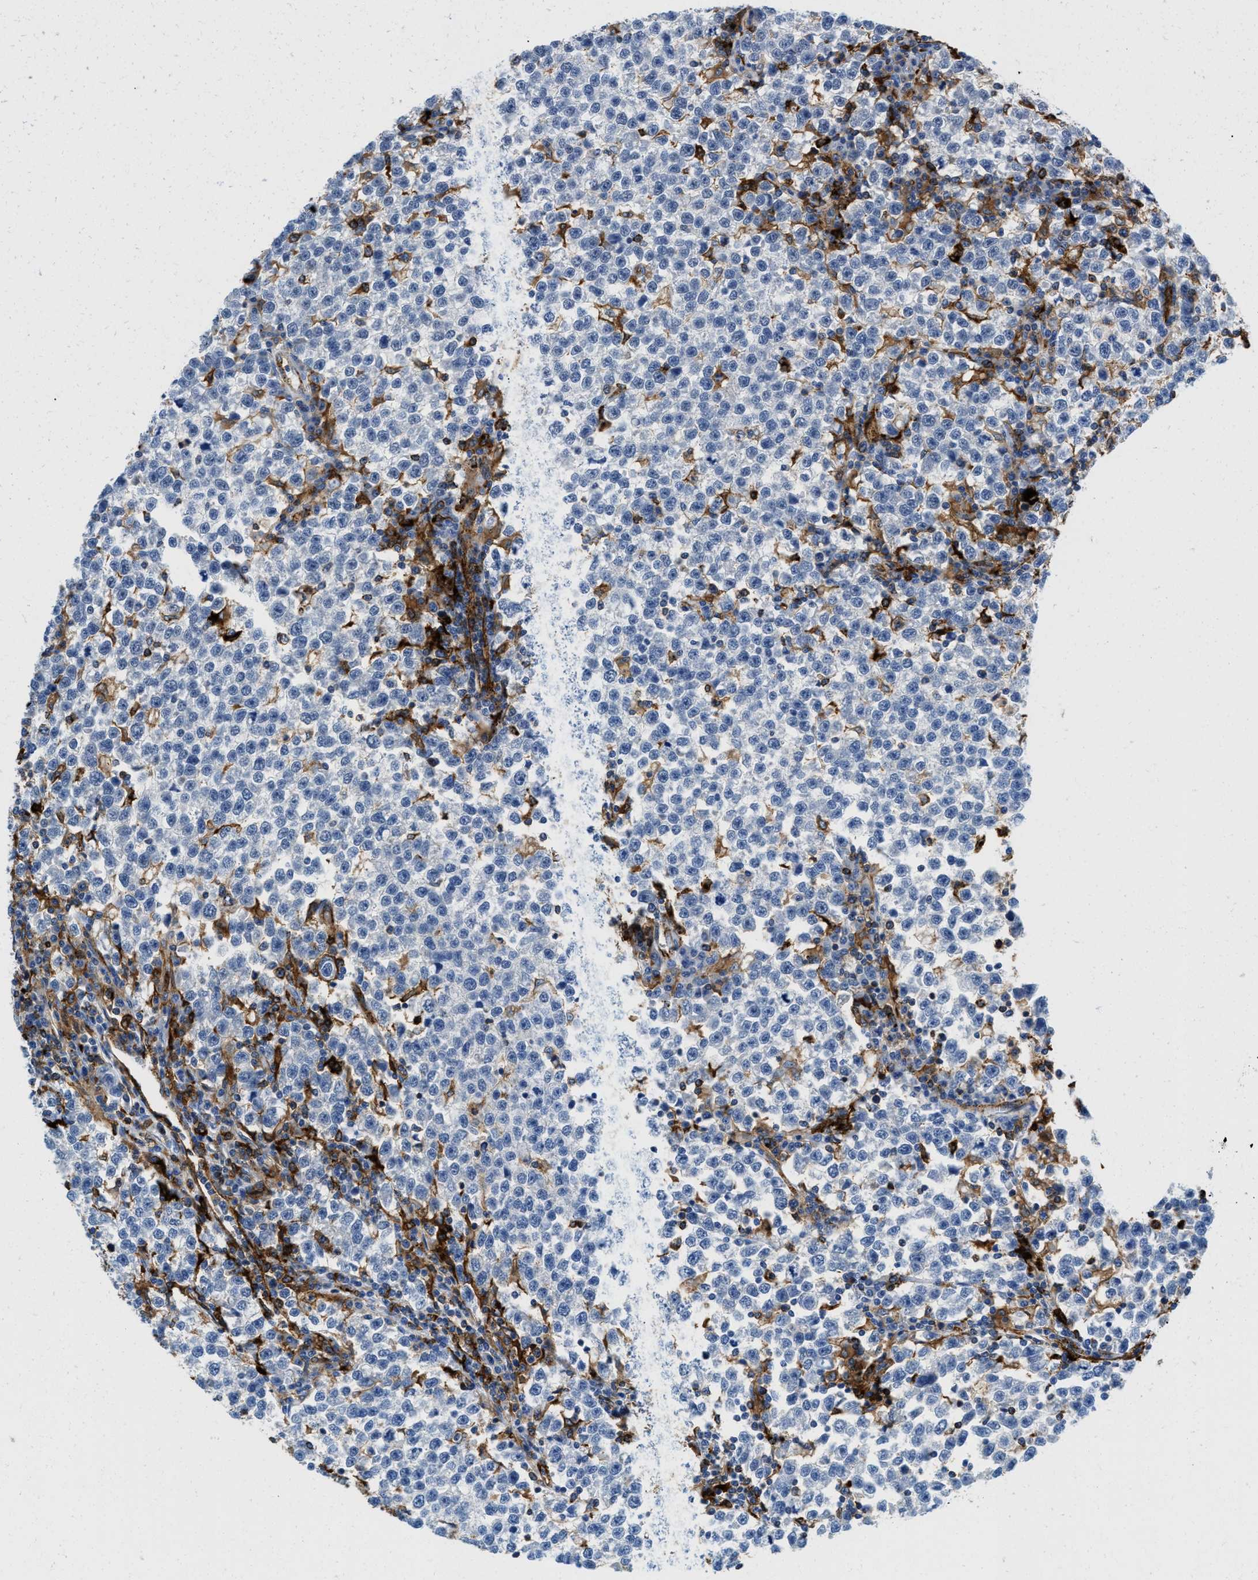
{"staining": {"intensity": "negative", "quantity": "none", "location": "none"}, "tissue": "testis cancer", "cell_type": "Tumor cells", "image_type": "cancer", "snomed": [{"axis": "morphology", "description": "Normal tissue, NOS"}, {"axis": "morphology", "description": "Seminoma, NOS"}, {"axis": "topography", "description": "Testis"}], "caption": "Immunohistochemical staining of human testis cancer exhibits no significant expression in tumor cells. The staining is performed using DAB brown chromogen with nuclei counter-stained in using hematoxylin.", "gene": "CD226", "patient": {"sex": "male", "age": 43}}